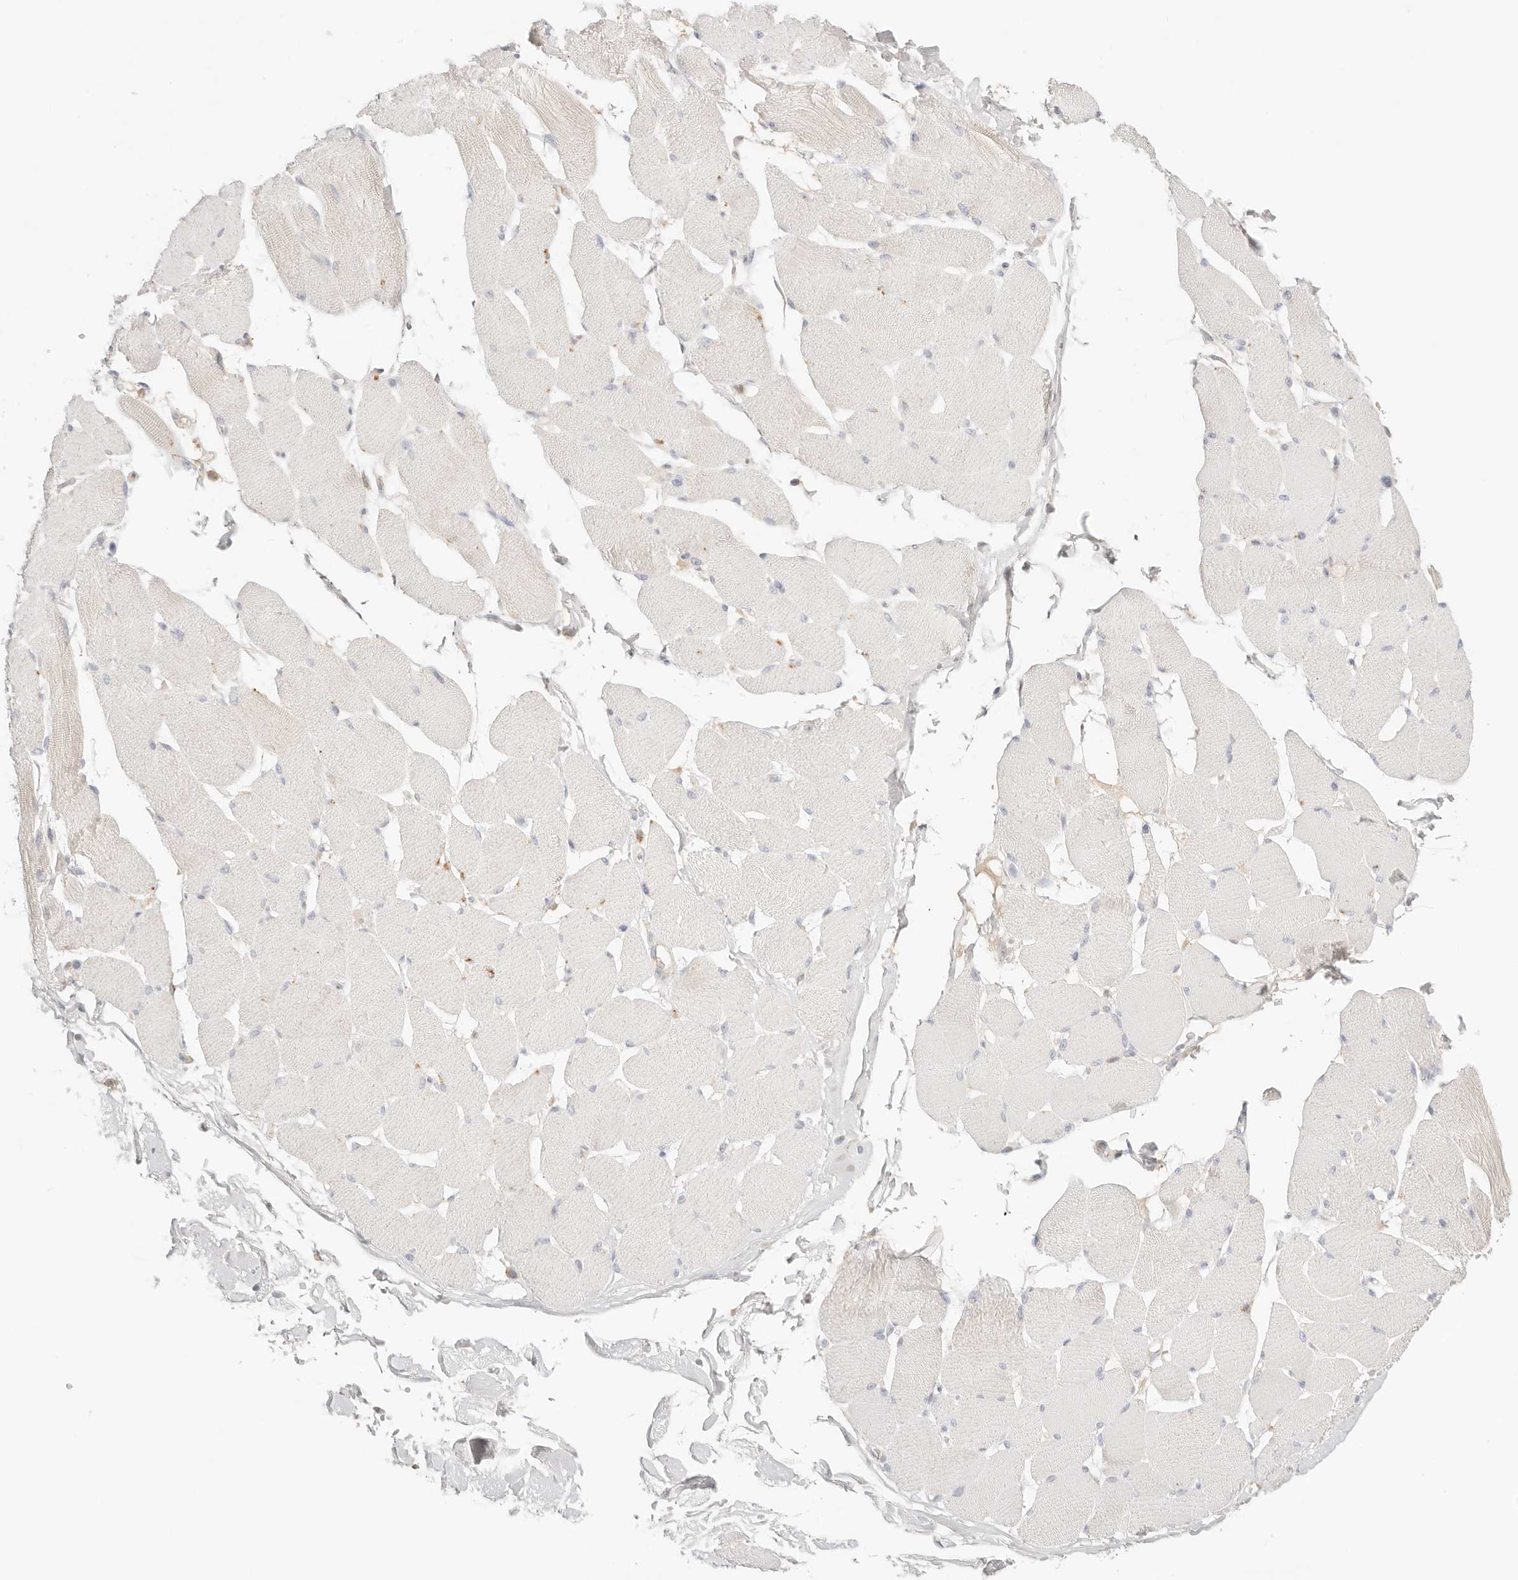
{"staining": {"intensity": "weak", "quantity": "<25%", "location": "cytoplasmic/membranous"}, "tissue": "skeletal muscle", "cell_type": "Myocytes", "image_type": "normal", "snomed": [{"axis": "morphology", "description": "Normal tissue, NOS"}, {"axis": "topography", "description": "Skin"}, {"axis": "topography", "description": "Skeletal muscle"}], "caption": "An image of human skeletal muscle is negative for staining in myocytes. (Stains: DAB (3,3'-diaminobenzidine) IHC with hematoxylin counter stain, Microscopy: brightfield microscopy at high magnification).", "gene": "CEP120", "patient": {"sex": "male", "age": 83}}